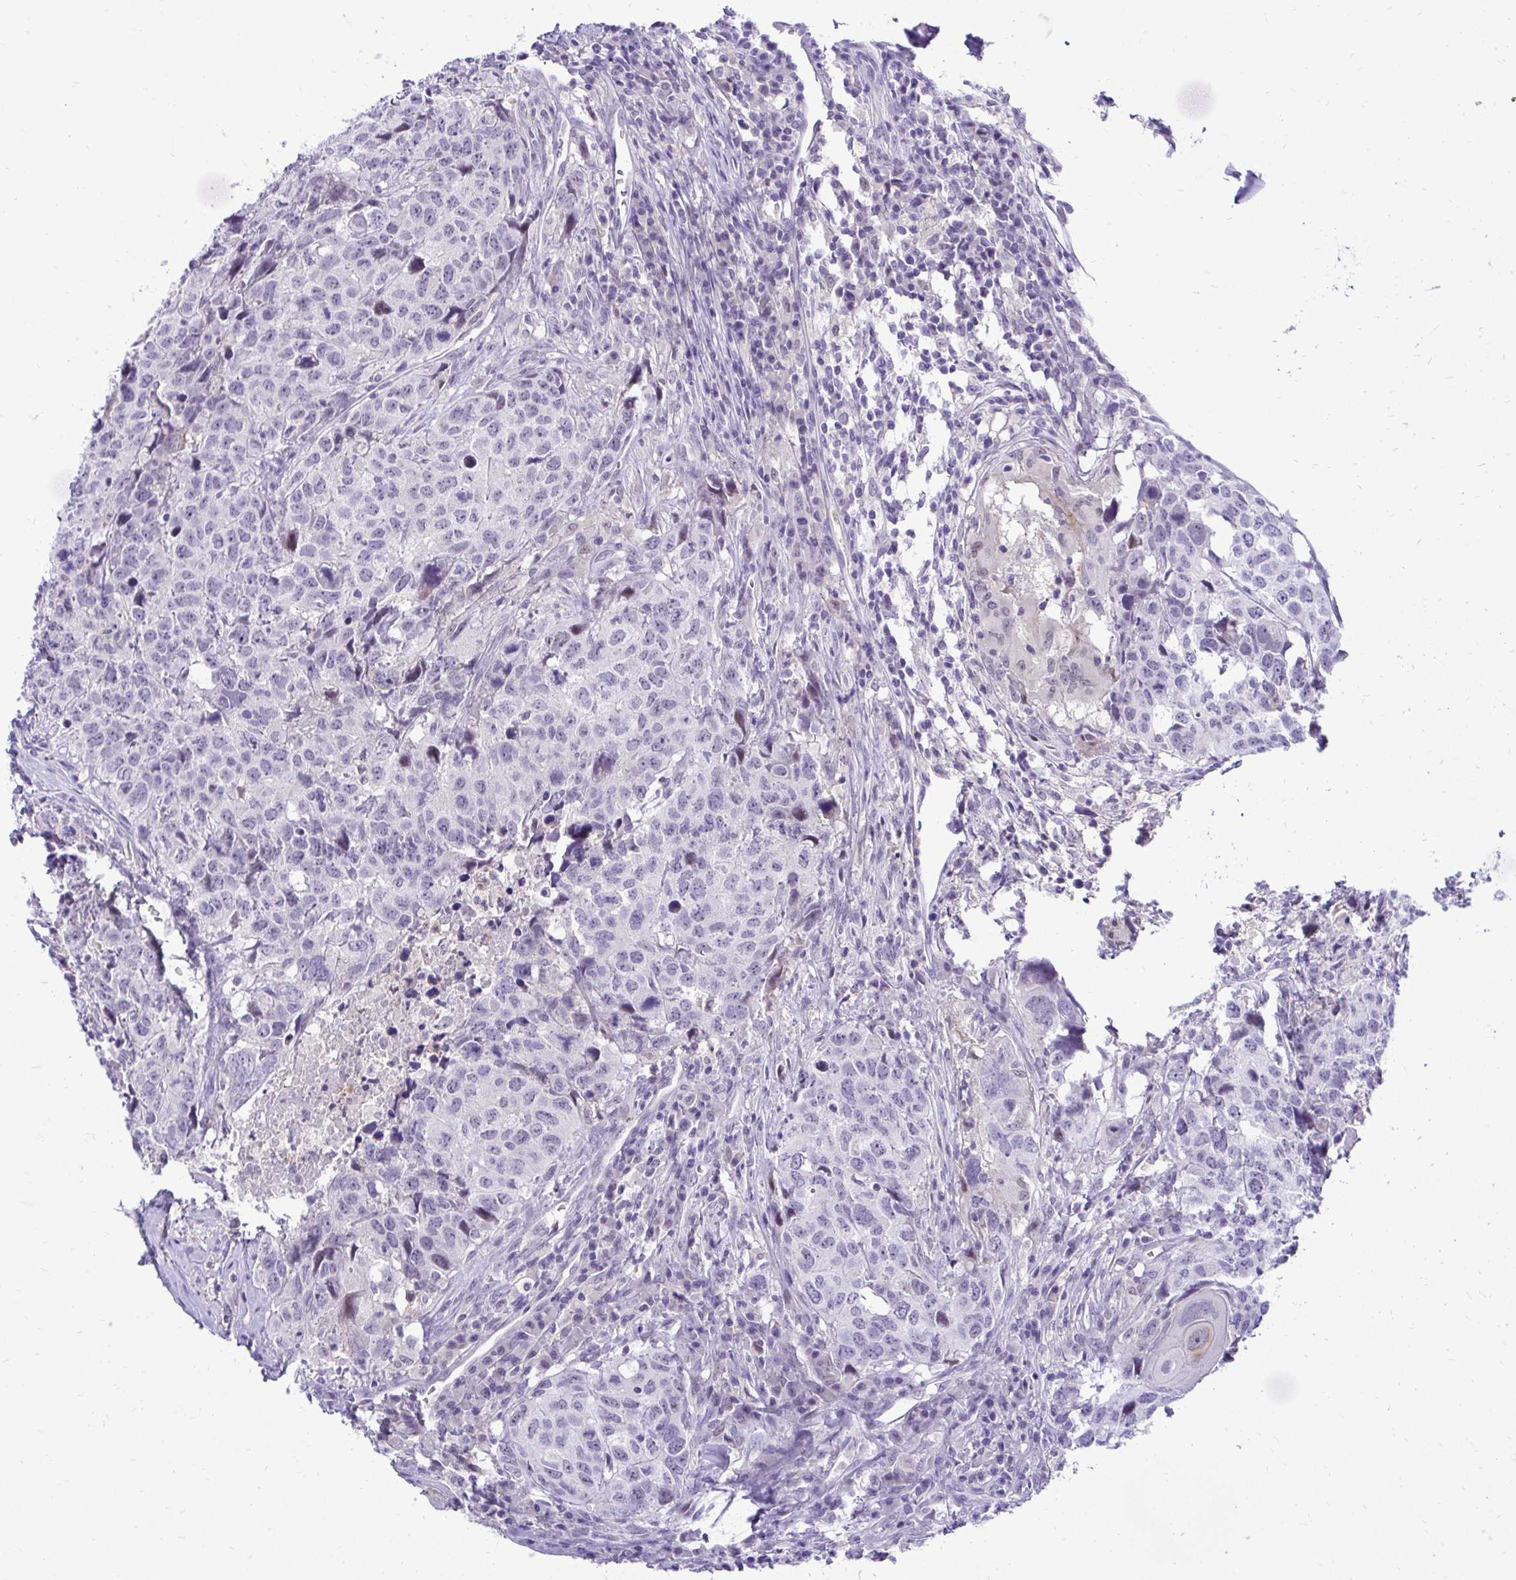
{"staining": {"intensity": "negative", "quantity": "none", "location": "none"}, "tissue": "head and neck cancer", "cell_type": "Tumor cells", "image_type": "cancer", "snomed": [{"axis": "morphology", "description": "Normal tissue, NOS"}, {"axis": "morphology", "description": "Squamous cell carcinoma, NOS"}, {"axis": "topography", "description": "Skeletal muscle"}, {"axis": "topography", "description": "Vascular tissue"}, {"axis": "topography", "description": "Peripheral nerve tissue"}, {"axis": "topography", "description": "Head-Neck"}], "caption": "The immunohistochemistry image has no significant expression in tumor cells of head and neck cancer (squamous cell carcinoma) tissue.", "gene": "ZSWIM9", "patient": {"sex": "male", "age": 66}}